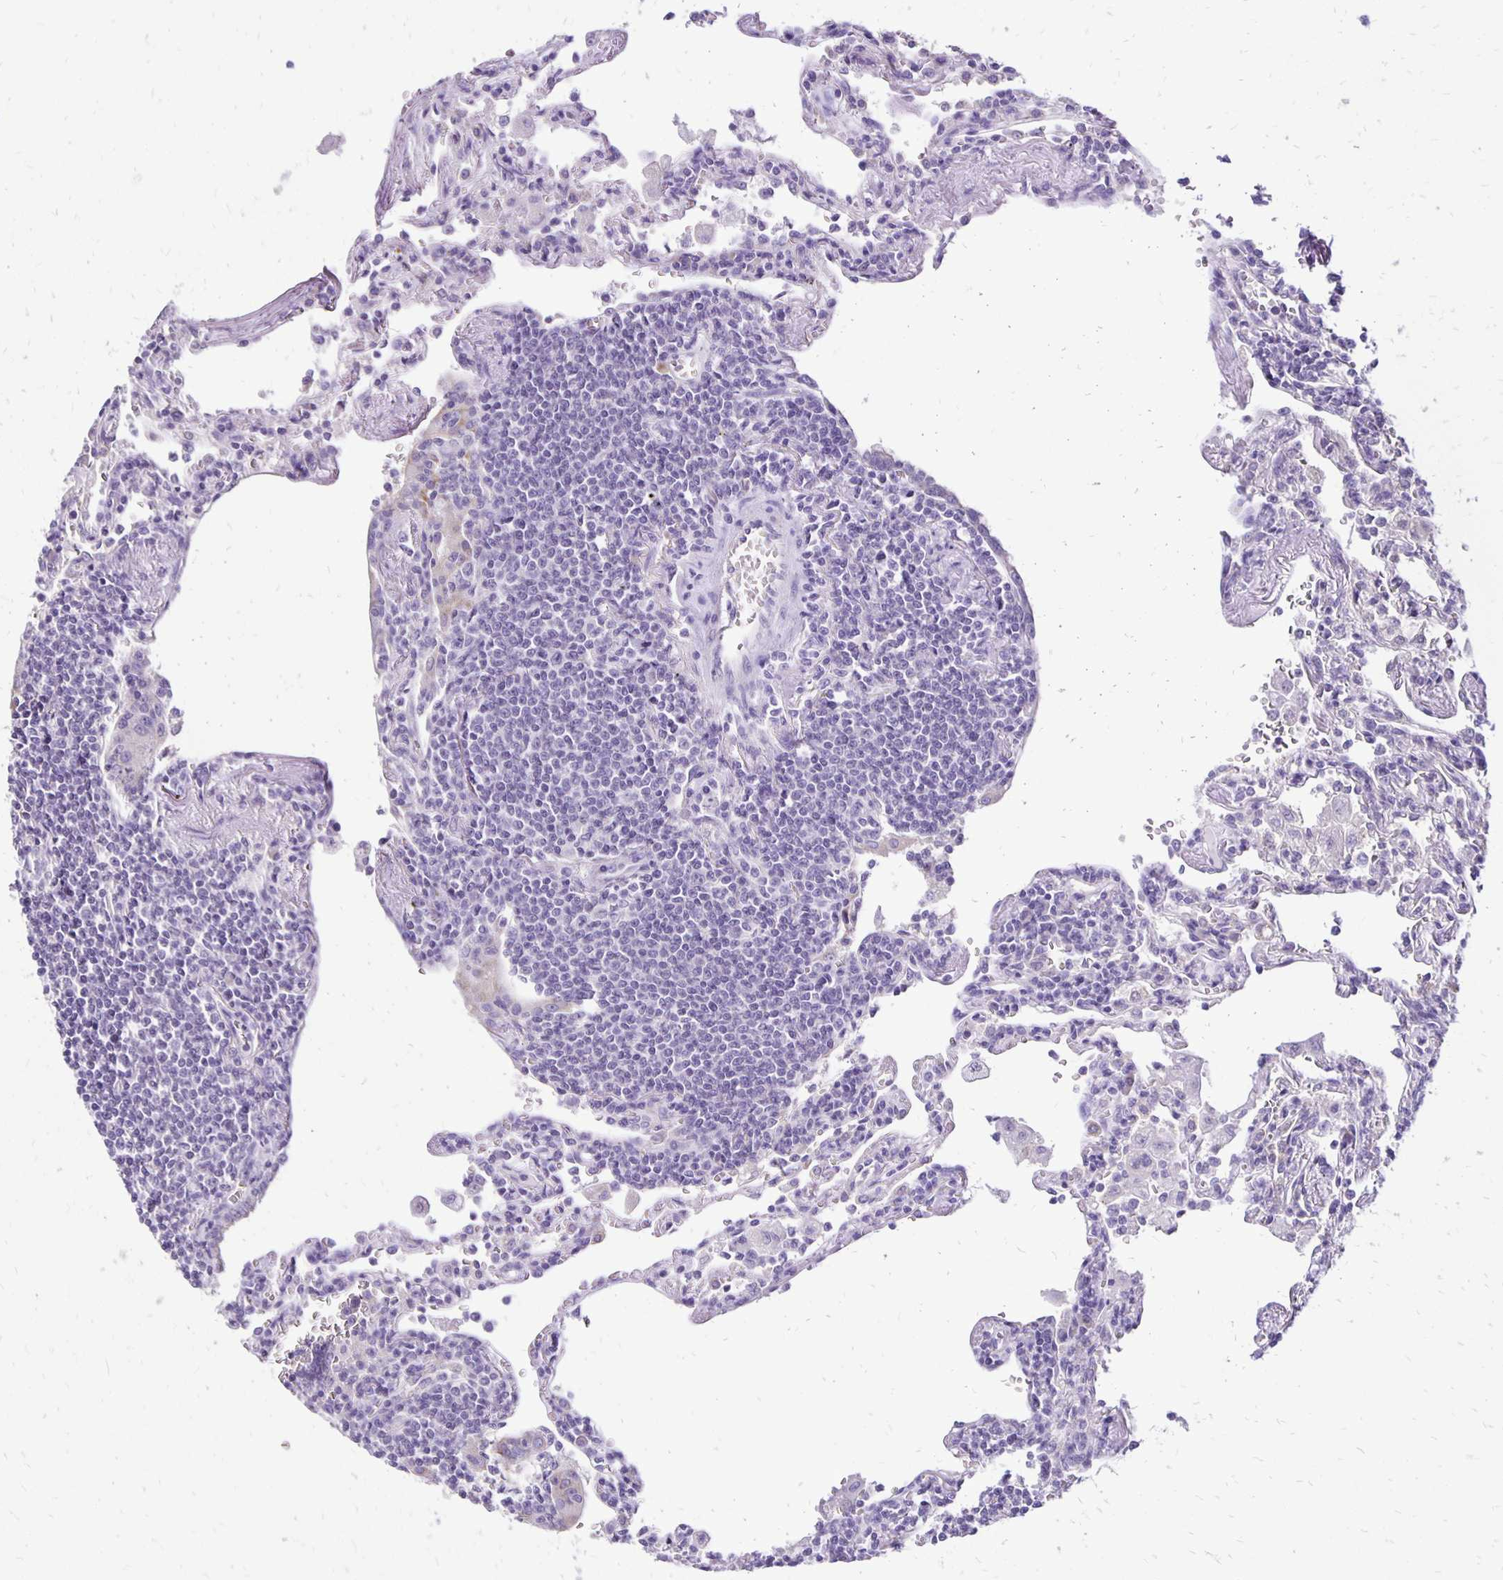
{"staining": {"intensity": "negative", "quantity": "none", "location": "none"}, "tissue": "lymphoma", "cell_type": "Tumor cells", "image_type": "cancer", "snomed": [{"axis": "morphology", "description": "Malignant lymphoma, non-Hodgkin's type, Low grade"}, {"axis": "topography", "description": "Lung"}], "caption": "A high-resolution micrograph shows IHC staining of lymphoma, which reveals no significant expression in tumor cells.", "gene": "ANKRD45", "patient": {"sex": "female", "age": 71}}